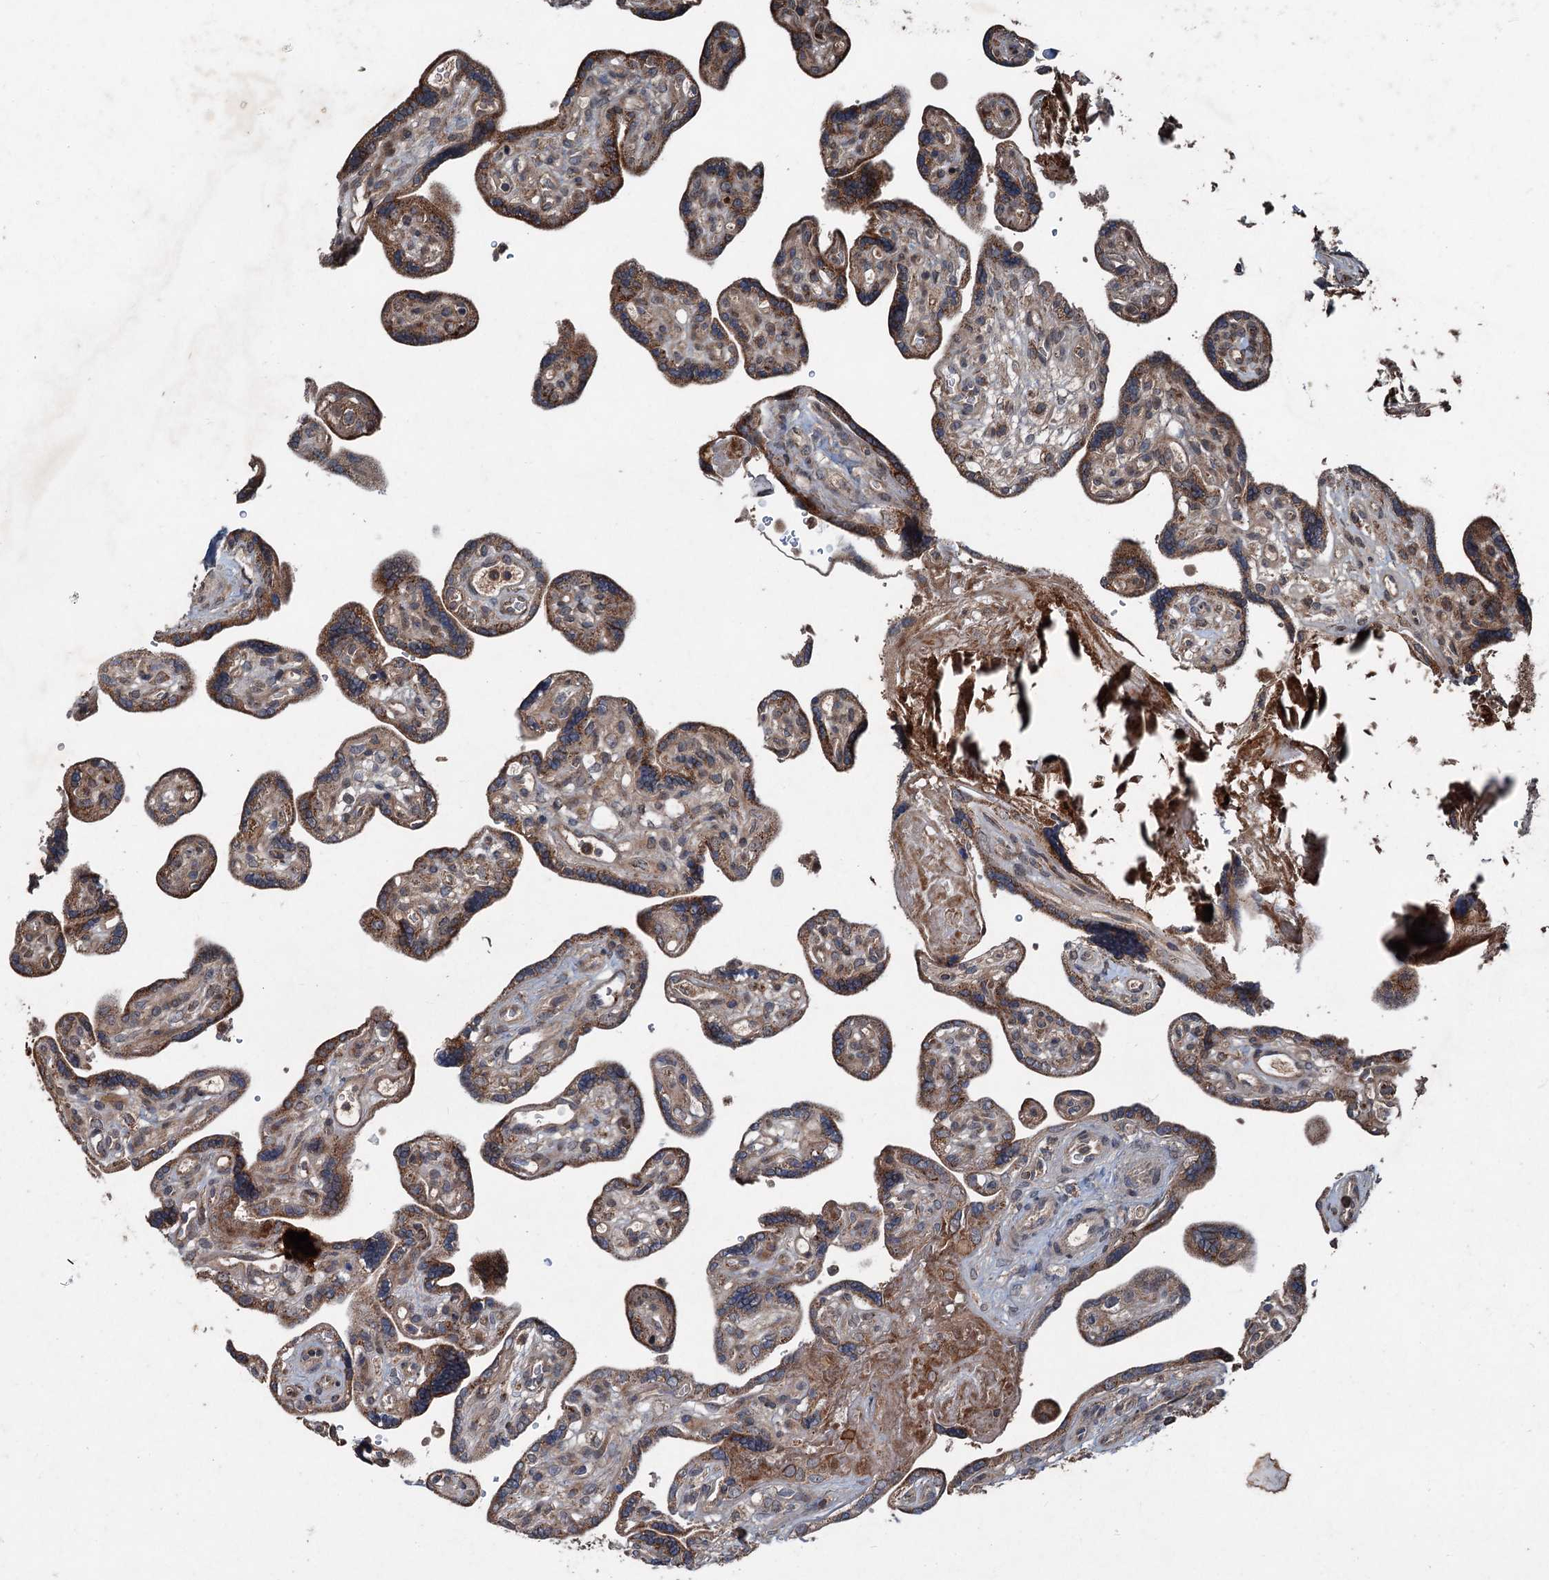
{"staining": {"intensity": "moderate", "quantity": ">75%", "location": "cytoplasmic/membranous"}, "tissue": "placenta", "cell_type": "Trophoblastic cells", "image_type": "normal", "snomed": [{"axis": "morphology", "description": "Normal tissue, NOS"}, {"axis": "topography", "description": "Placenta"}], "caption": "A brown stain highlights moderate cytoplasmic/membranous positivity of a protein in trophoblastic cells of unremarkable placenta. (DAB (3,3'-diaminobenzidine) = brown stain, brightfield microscopy at high magnification).", "gene": "ALAS1", "patient": {"sex": "female", "age": 39}}